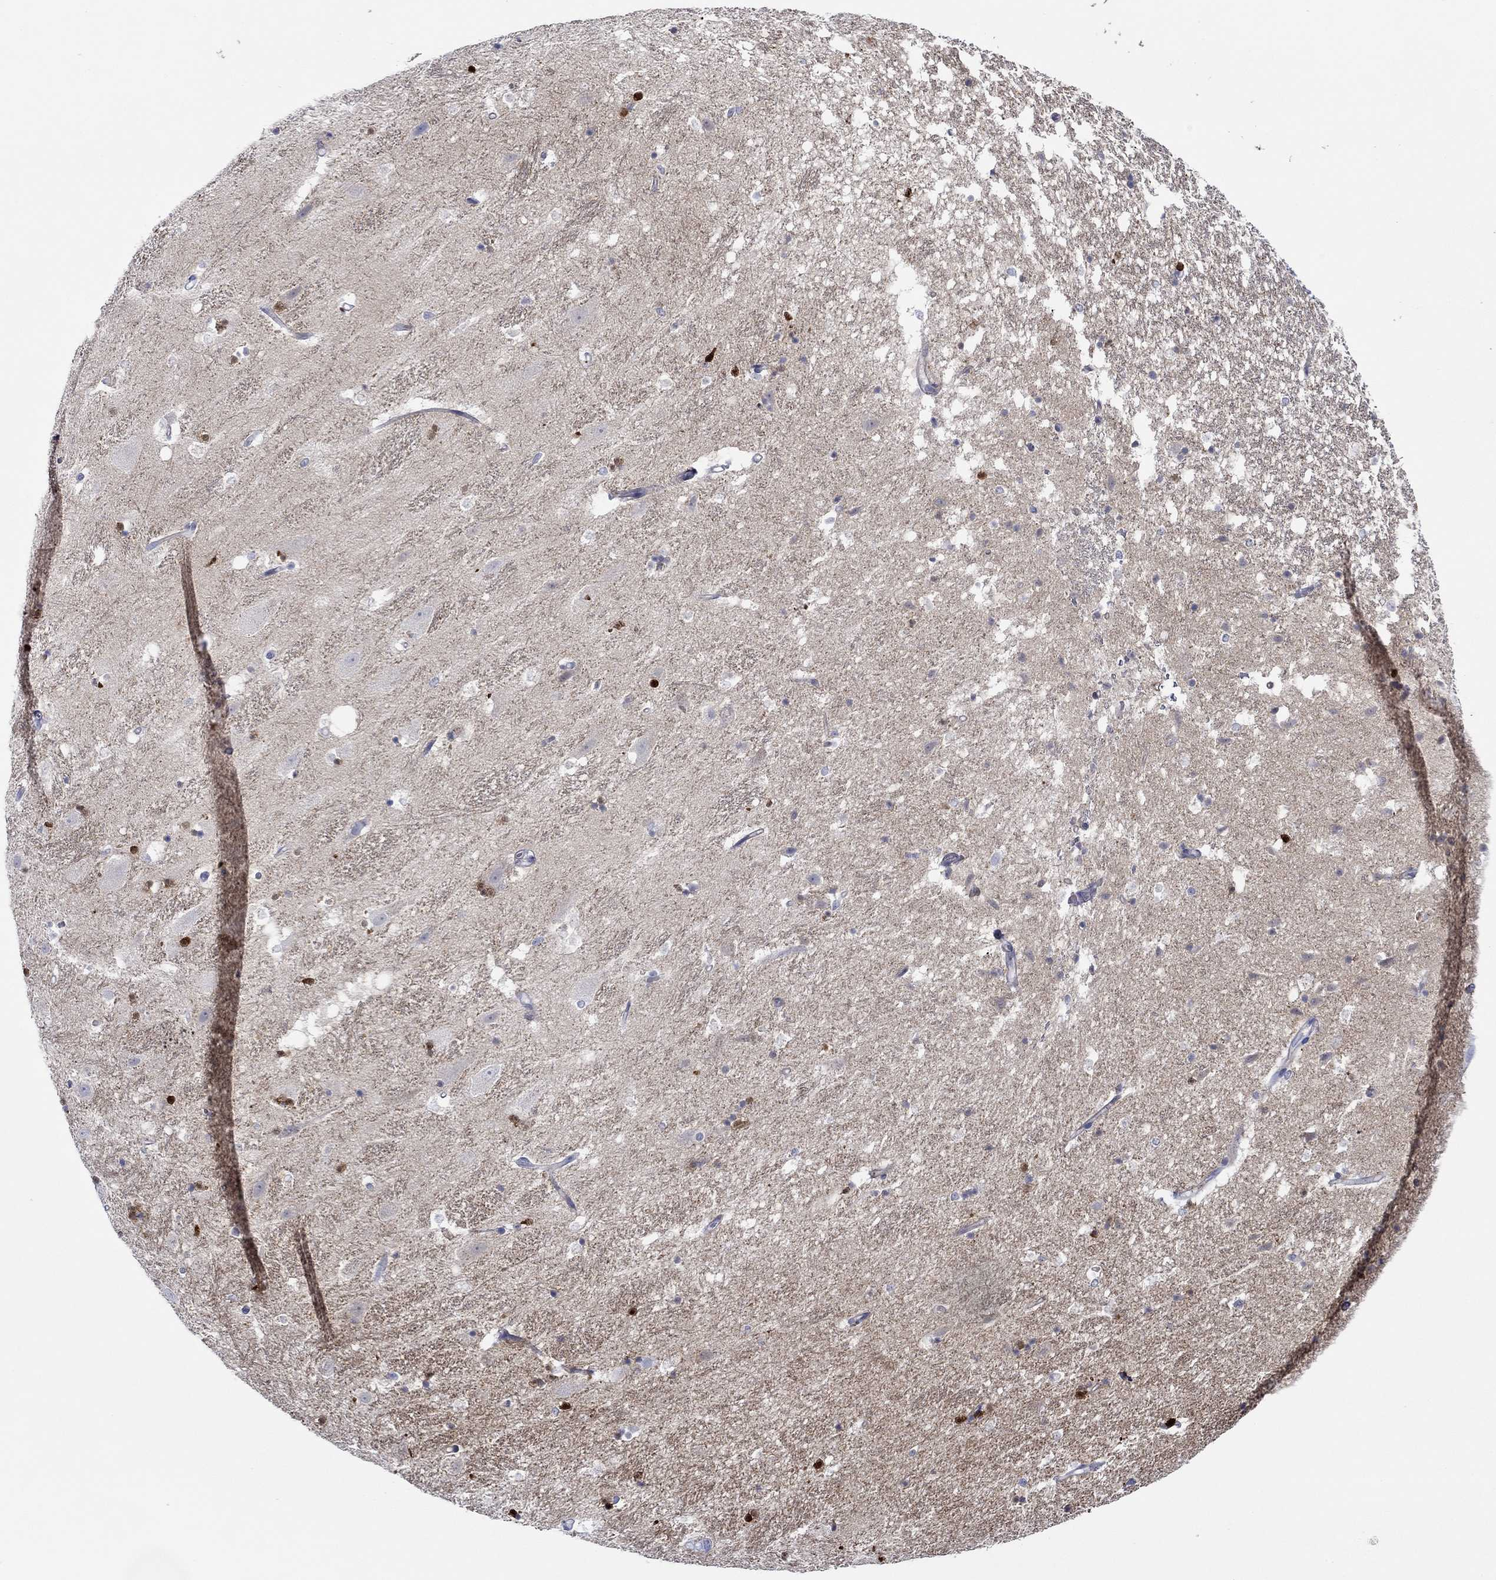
{"staining": {"intensity": "strong", "quantity": "<25%", "location": "cytoplasmic/membranous"}, "tissue": "hippocampus", "cell_type": "Glial cells", "image_type": "normal", "snomed": [{"axis": "morphology", "description": "Normal tissue, NOS"}, {"axis": "topography", "description": "Hippocampus"}], "caption": "Strong cytoplasmic/membranous positivity for a protein is identified in about <25% of glial cells of normal hippocampus using immunohistochemistry.", "gene": "IGFBP6", "patient": {"sex": "male", "age": 49}}